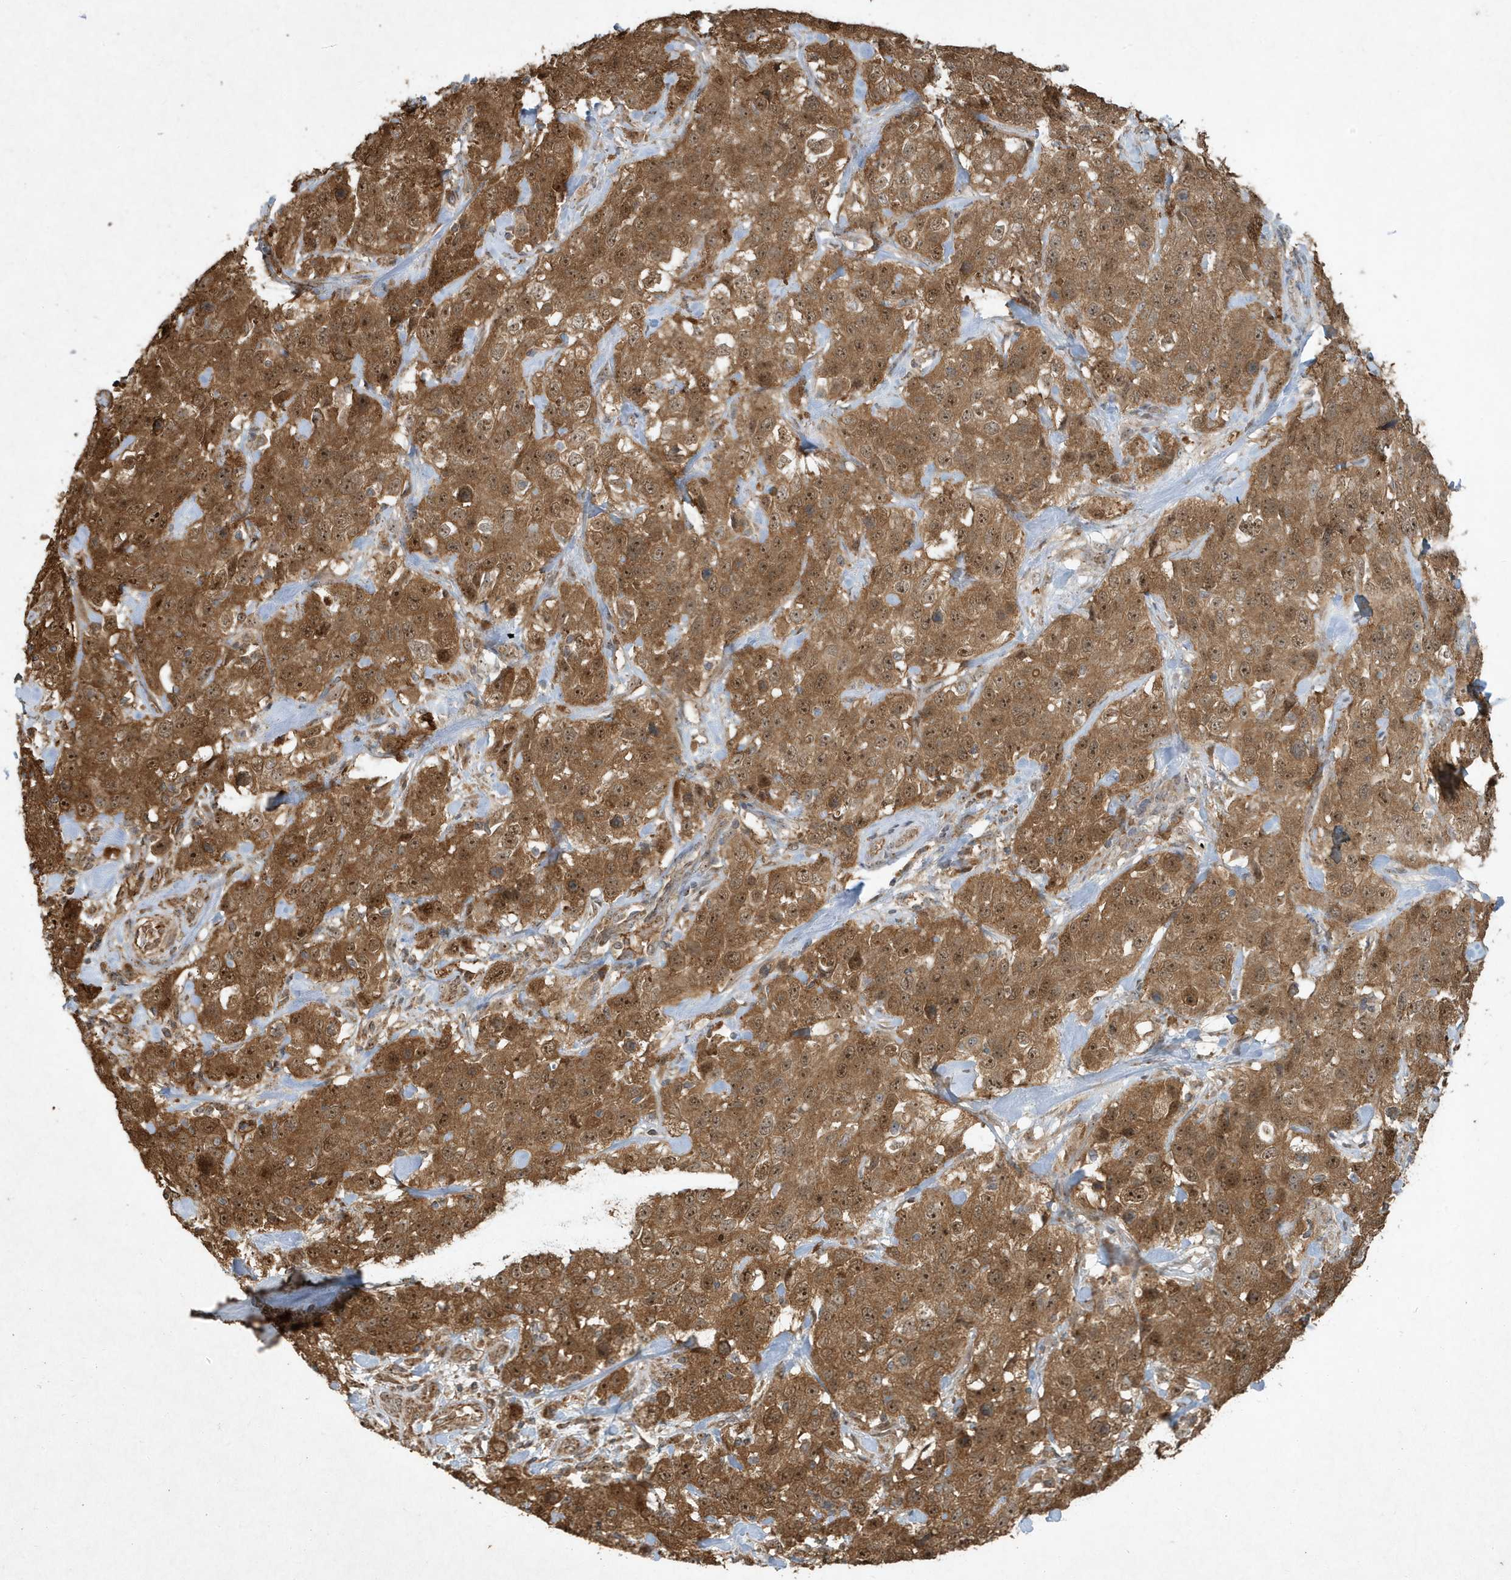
{"staining": {"intensity": "strong", "quantity": ">75%", "location": "cytoplasmic/membranous,nuclear"}, "tissue": "stomach cancer", "cell_type": "Tumor cells", "image_type": "cancer", "snomed": [{"axis": "morphology", "description": "Normal tissue, NOS"}, {"axis": "morphology", "description": "Adenocarcinoma, NOS"}, {"axis": "topography", "description": "Lymph node"}, {"axis": "topography", "description": "Stomach"}], "caption": "Protein expression analysis of human adenocarcinoma (stomach) reveals strong cytoplasmic/membranous and nuclear staining in about >75% of tumor cells.", "gene": "ABCB9", "patient": {"sex": "male", "age": 48}}